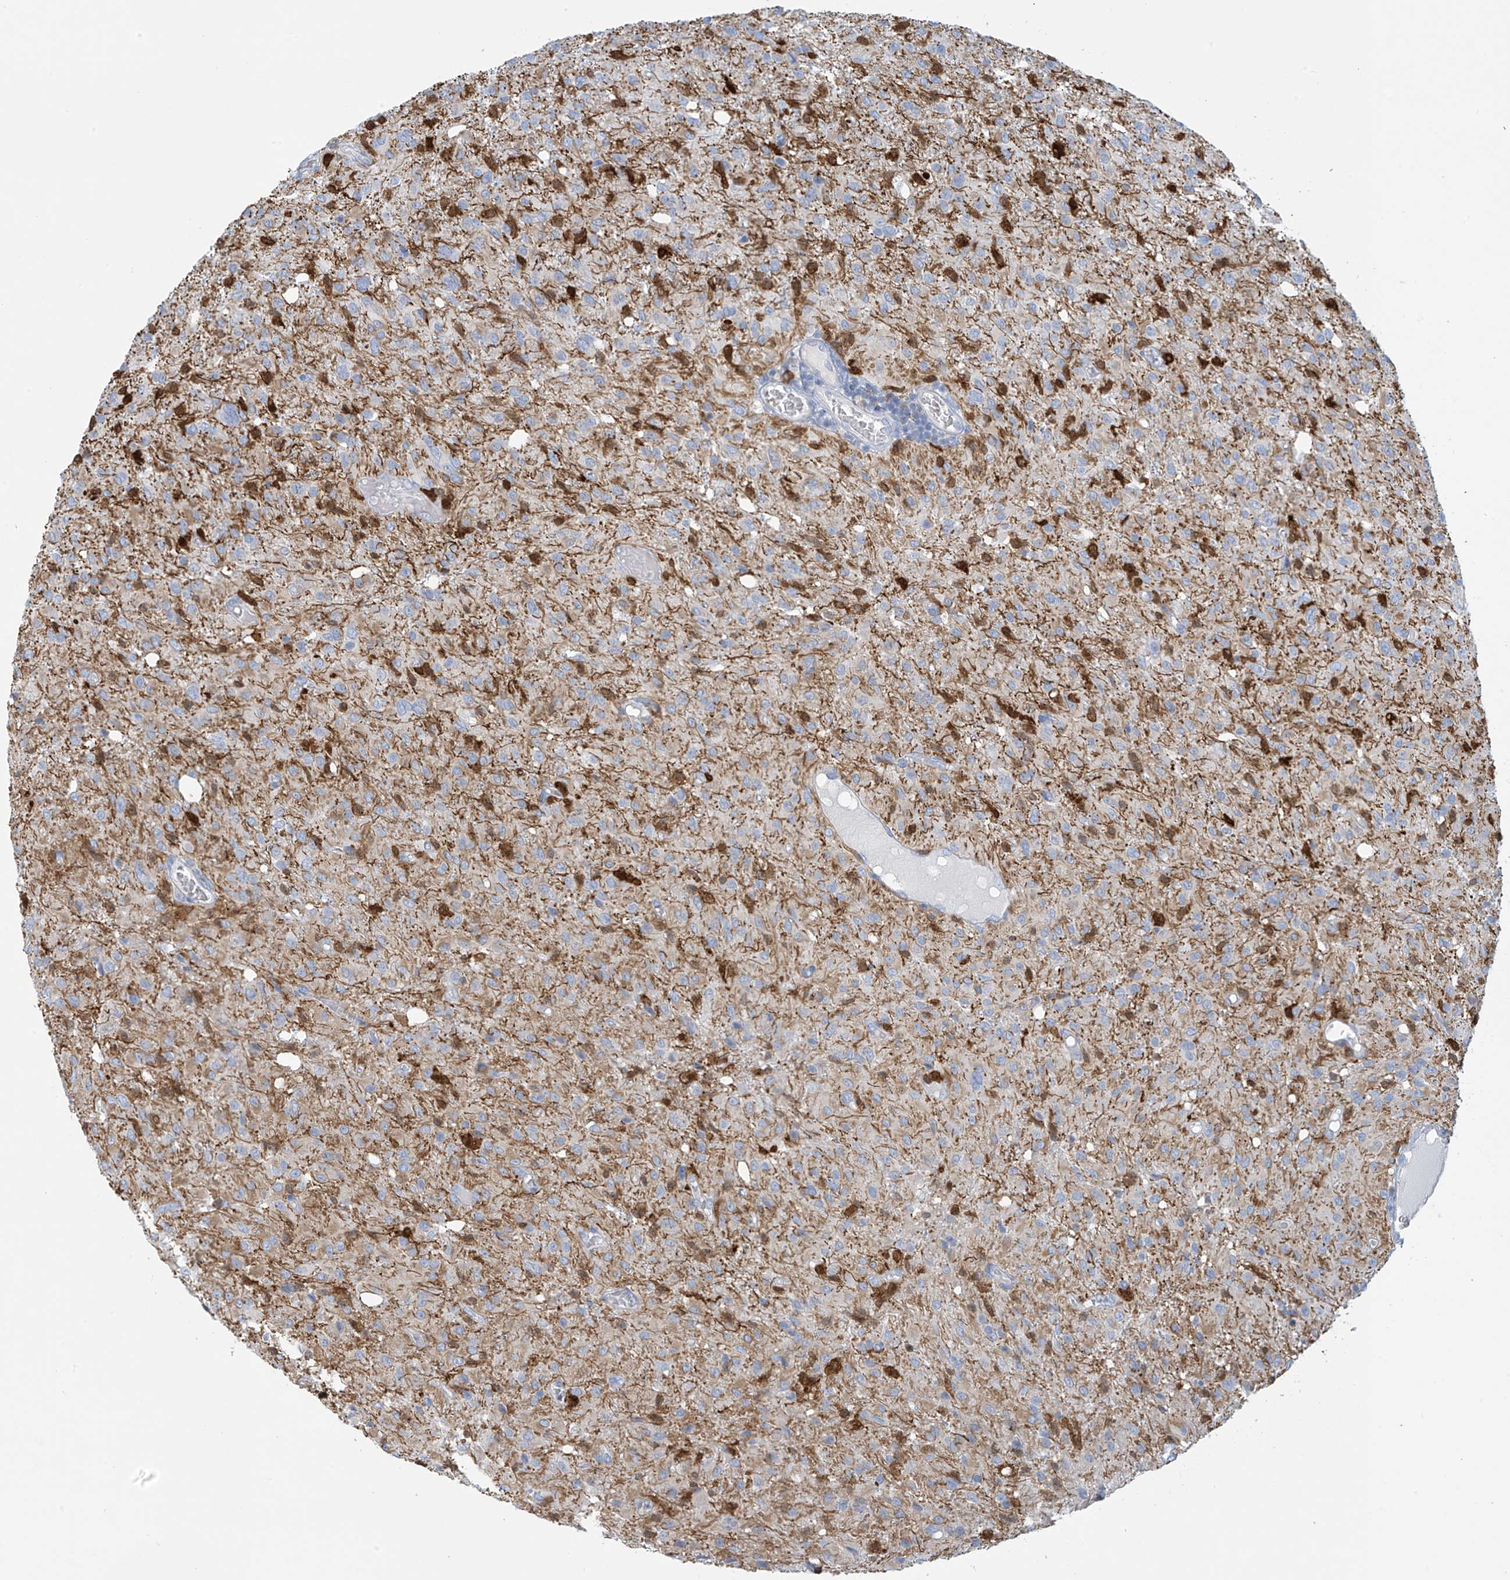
{"staining": {"intensity": "negative", "quantity": "none", "location": "none"}, "tissue": "glioma", "cell_type": "Tumor cells", "image_type": "cancer", "snomed": [{"axis": "morphology", "description": "Glioma, malignant, High grade"}, {"axis": "topography", "description": "Brain"}], "caption": "Human glioma stained for a protein using immunohistochemistry displays no positivity in tumor cells.", "gene": "TRMT2B", "patient": {"sex": "female", "age": 59}}